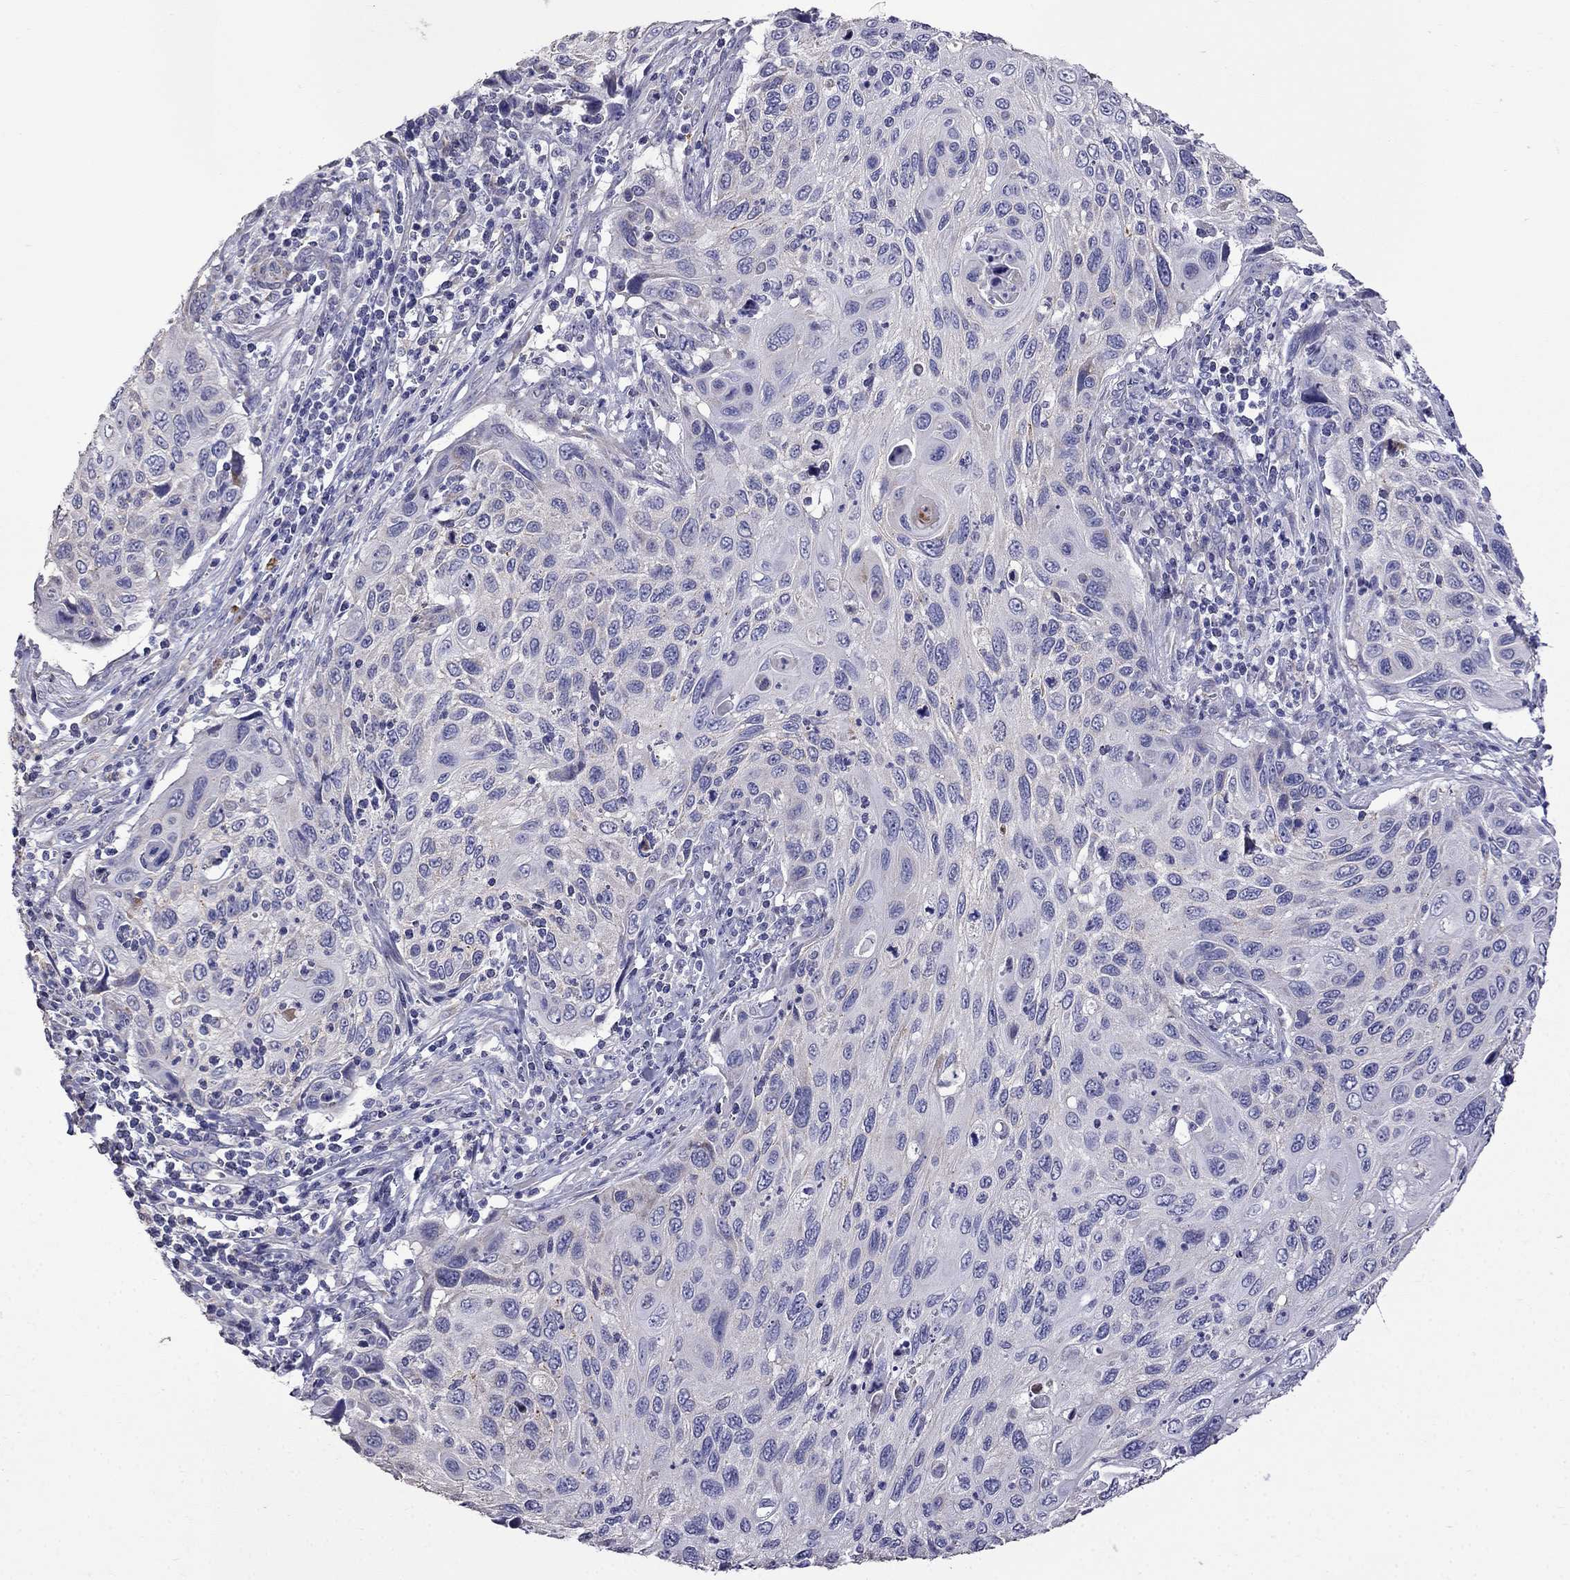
{"staining": {"intensity": "negative", "quantity": "none", "location": "none"}, "tissue": "cervical cancer", "cell_type": "Tumor cells", "image_type": "cancer", "snomed": [{"axis": "morphology", "description": "Squamous cell carcinoma, NOS"}, {"axis": "topography", "description": "Cervix"}], "caption": "An IHC photomicrograph of cervical cancer (squamous cell carcinoma) is shown. There is no staining in tumor cells of cervical cancer (squamous cell carcinoma).", "gene": "AK5", "patient": {"sex": "female", "age": 70}}